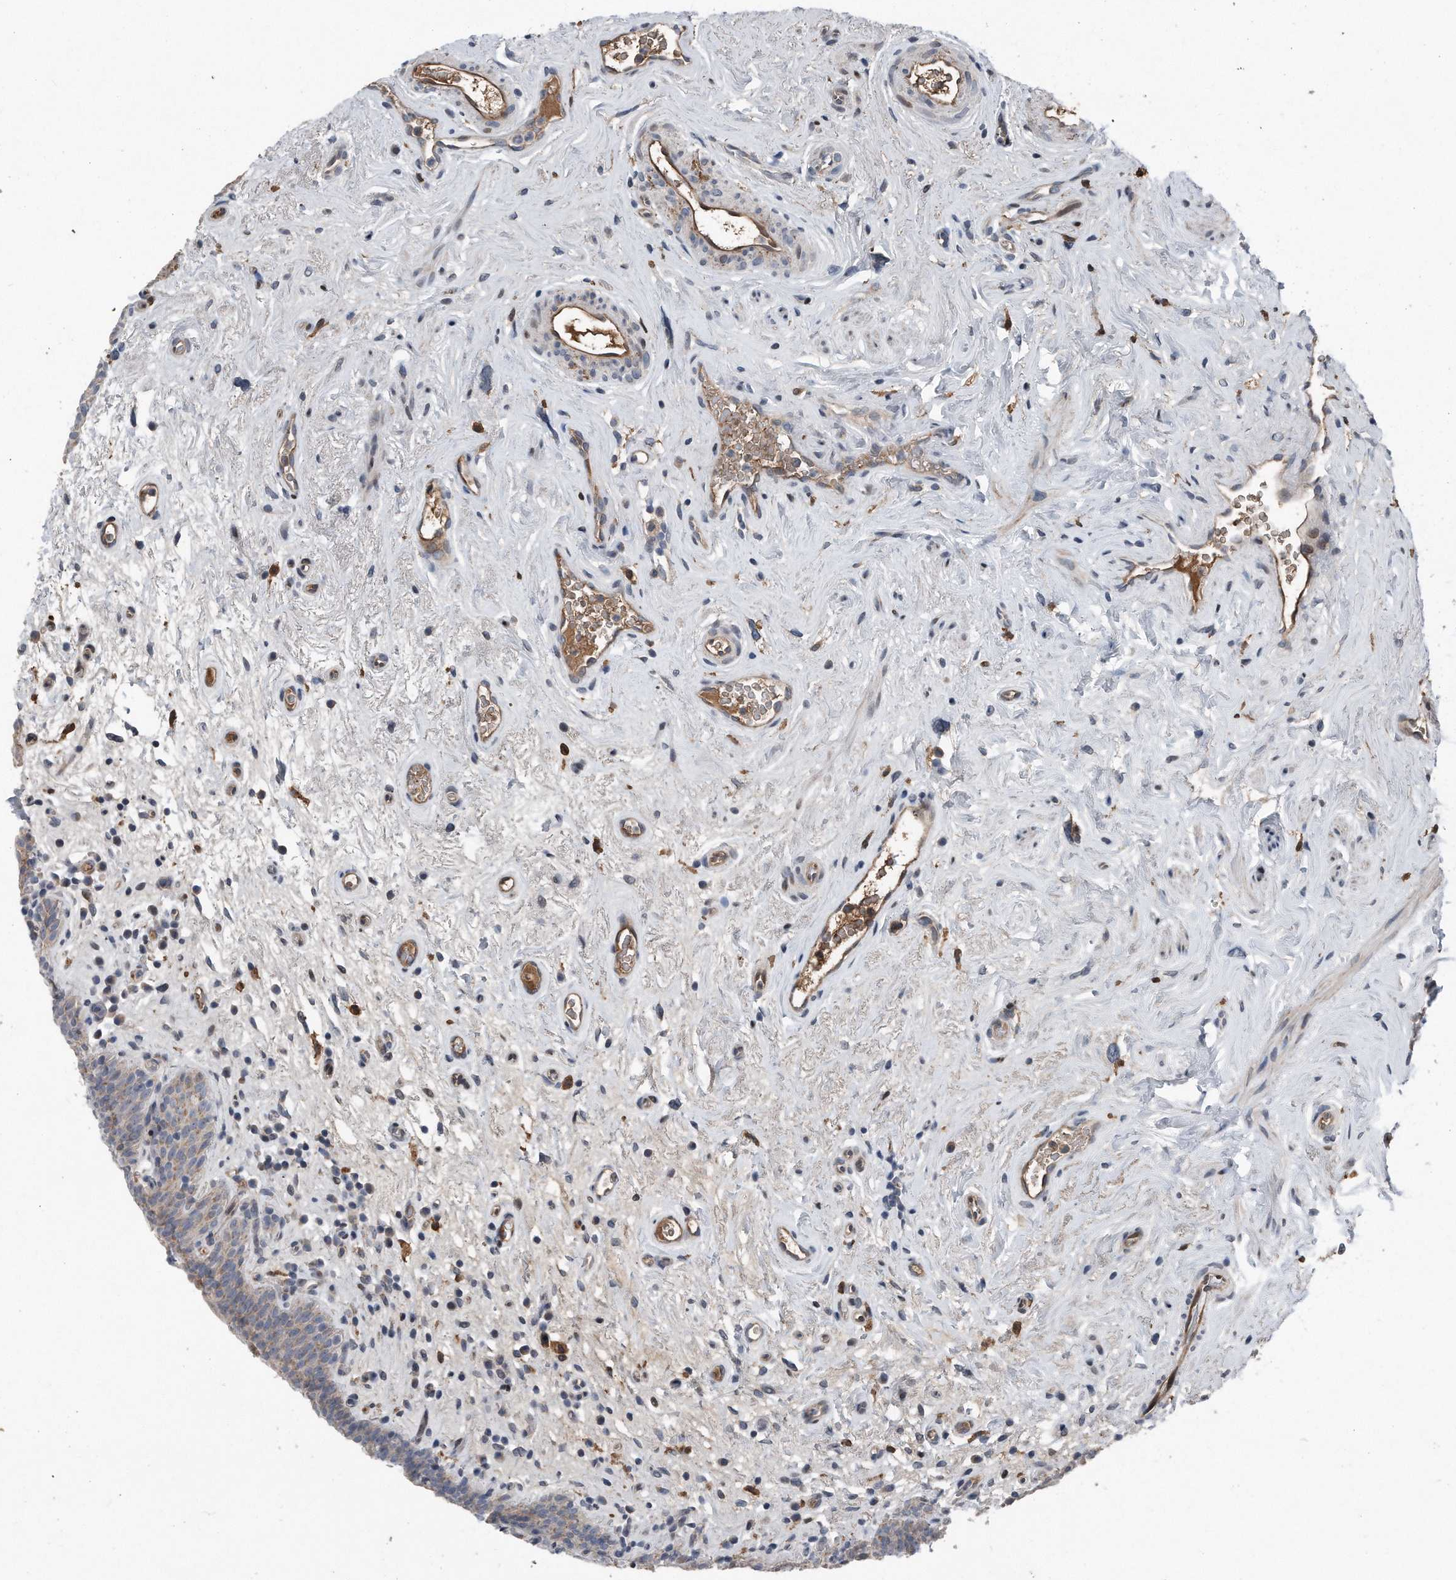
{"staining": {"intensity": "weak", "quantity": ">75%", "location": "cytoplasmic/membranous"}, "tissue": "urinary bladder", "cell_type": "Urothelial cells", "image_type": "normal", "snomed": [{"axis": "morphology", "description": "Normal tissue, NOS"}, {"axis": "topography", "description": "Urinary bladder"}], "caption": "Normal urinary bladder was stained to show a protein in brown. There is low levels of weak cytoplasmic/membranous expression in about >75% of urothelial cells. (IHC, brightfield microscopy, high magnification).", "gene": "DST", "patient": {"sex": "male", "age": 83}}